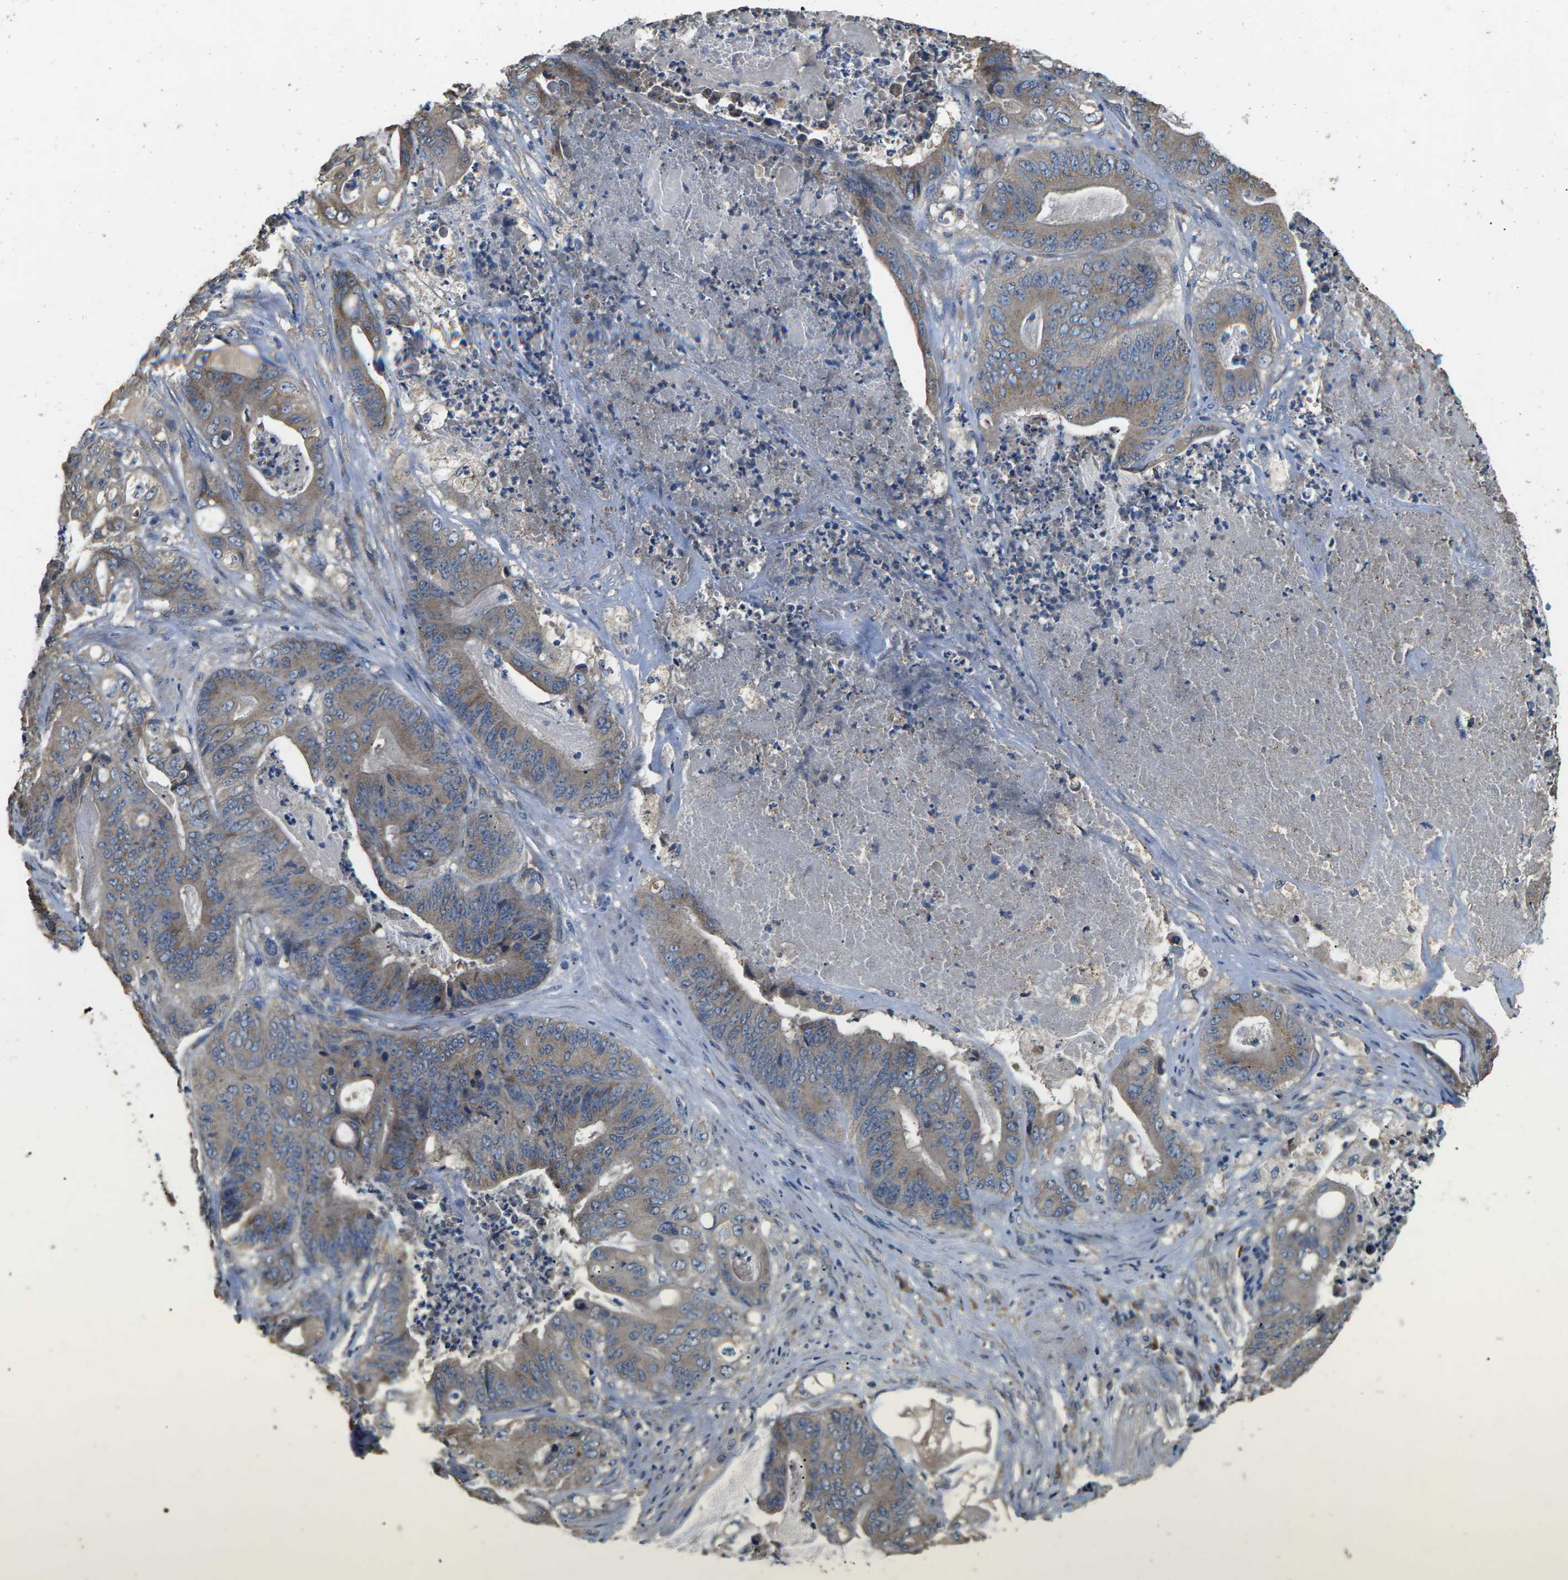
{"staining": {"intensity": "weak", "quantity": "25%-75%", "location": "cytoplasmic/membranous"}, "tissue": "stomach cancer", "cell_type": "Tumor cells", "image_type": "cancer", "snomed": [{"axis": "morphology", "description": "Adenocarcinoma, NOS"}, {"axis": "topography", "description": "Stomach"}], "caption": "A low amount of weak cytoplasmic/membranous positivity is identified in about 25%-75% of tumor cells in stomach cancer (adenocarcinoma) tissue.", "gene": "B4GAT1", "patient": {"sex": "female", "age": 73}}